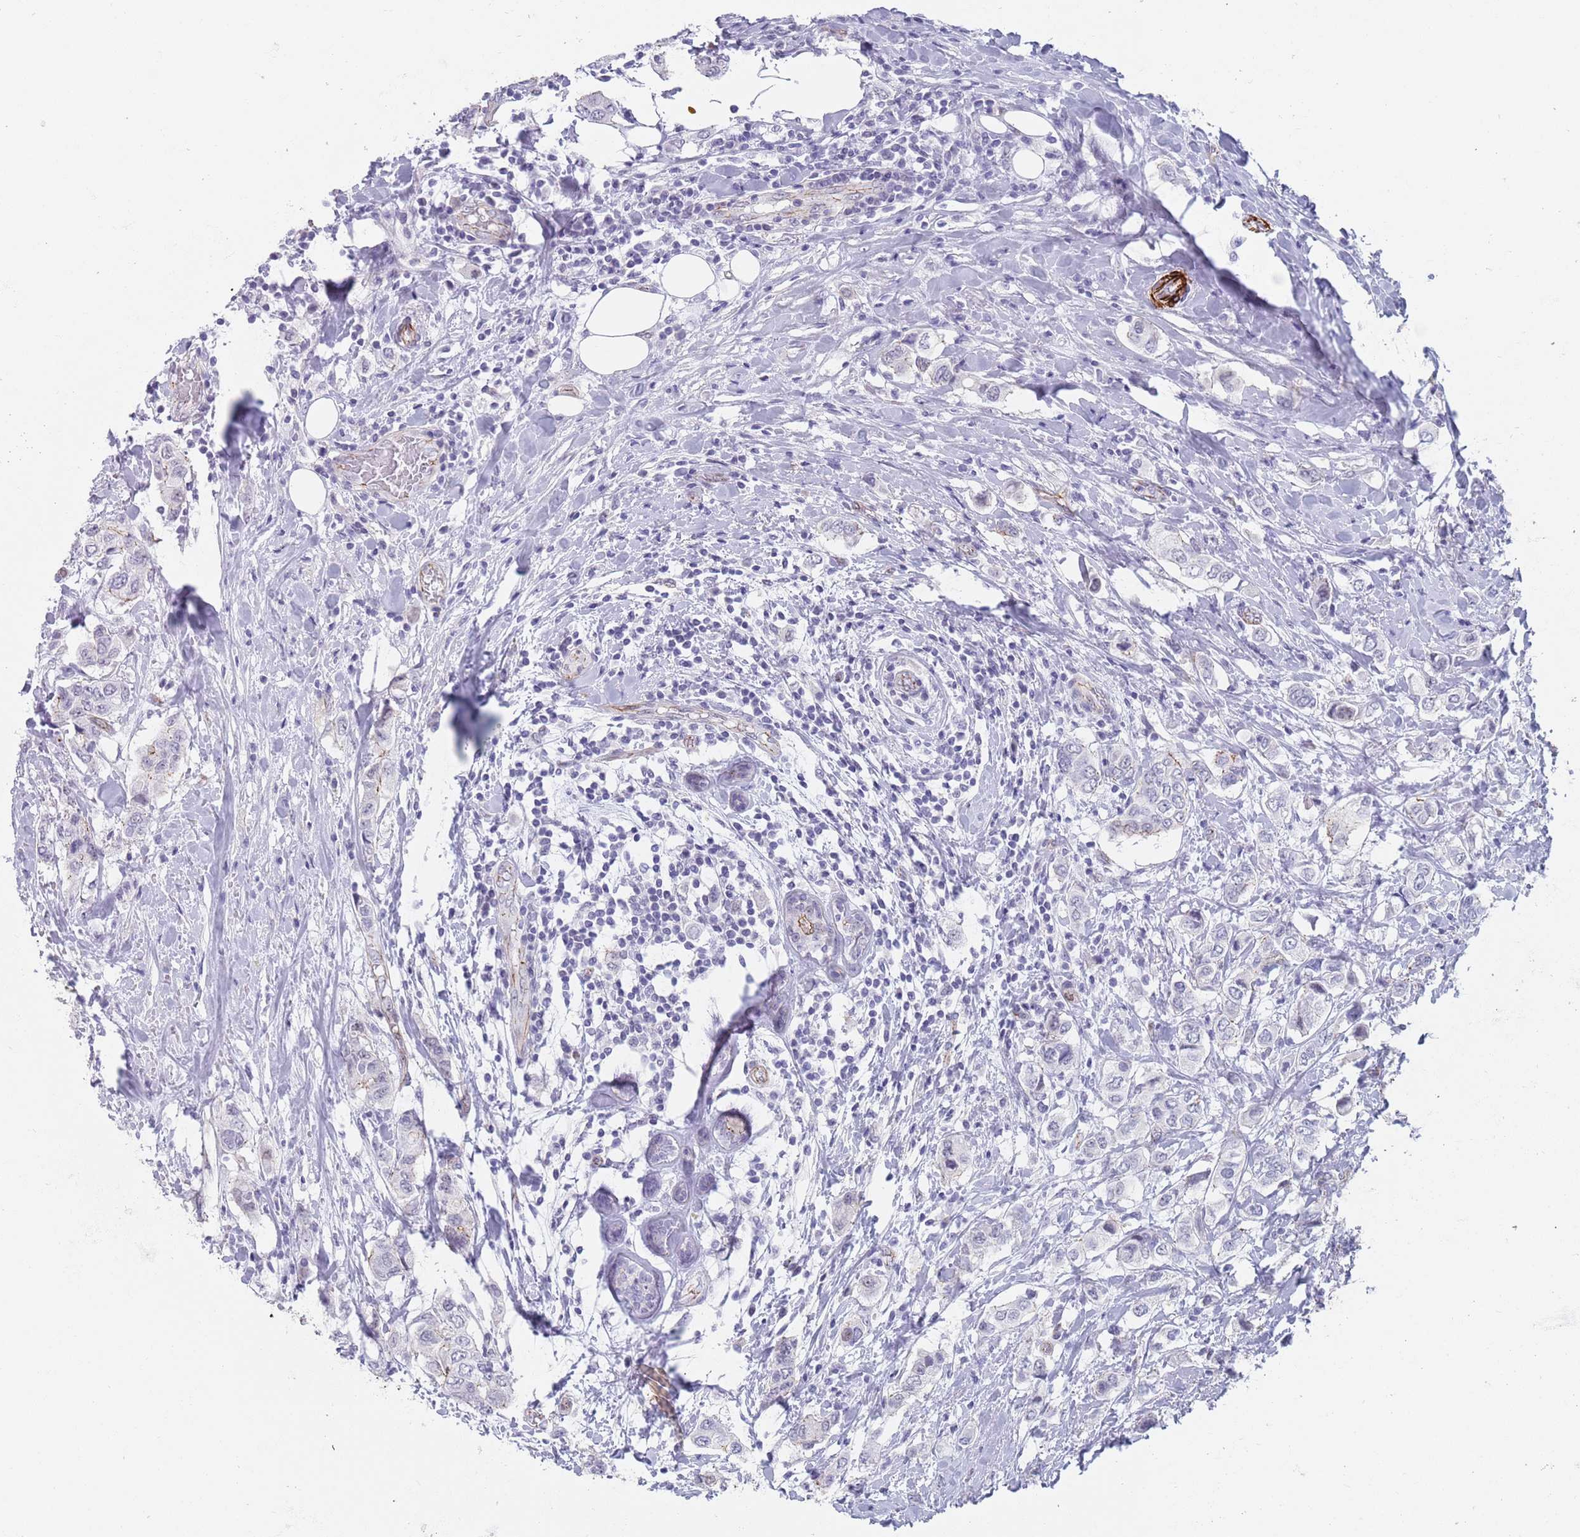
{"staining": {"intensity": "negative", "quantity": "none", "location": "none"}, "tissue": "breast cancer", "cell_type": "Tumor cells", "image_type": "cancer", "snomed": [{"axis": "morphology", "description": "Lobular carcinoma"}, {"axis": "topography", "description": "Breast"}], "caption": "Immunohistochemical staining of breast cancer (lobular carcinoma) reveals no significant expression in tumor cells.", "gene": "OR5A2", "patient": {"sex": "female", "age": 51}}